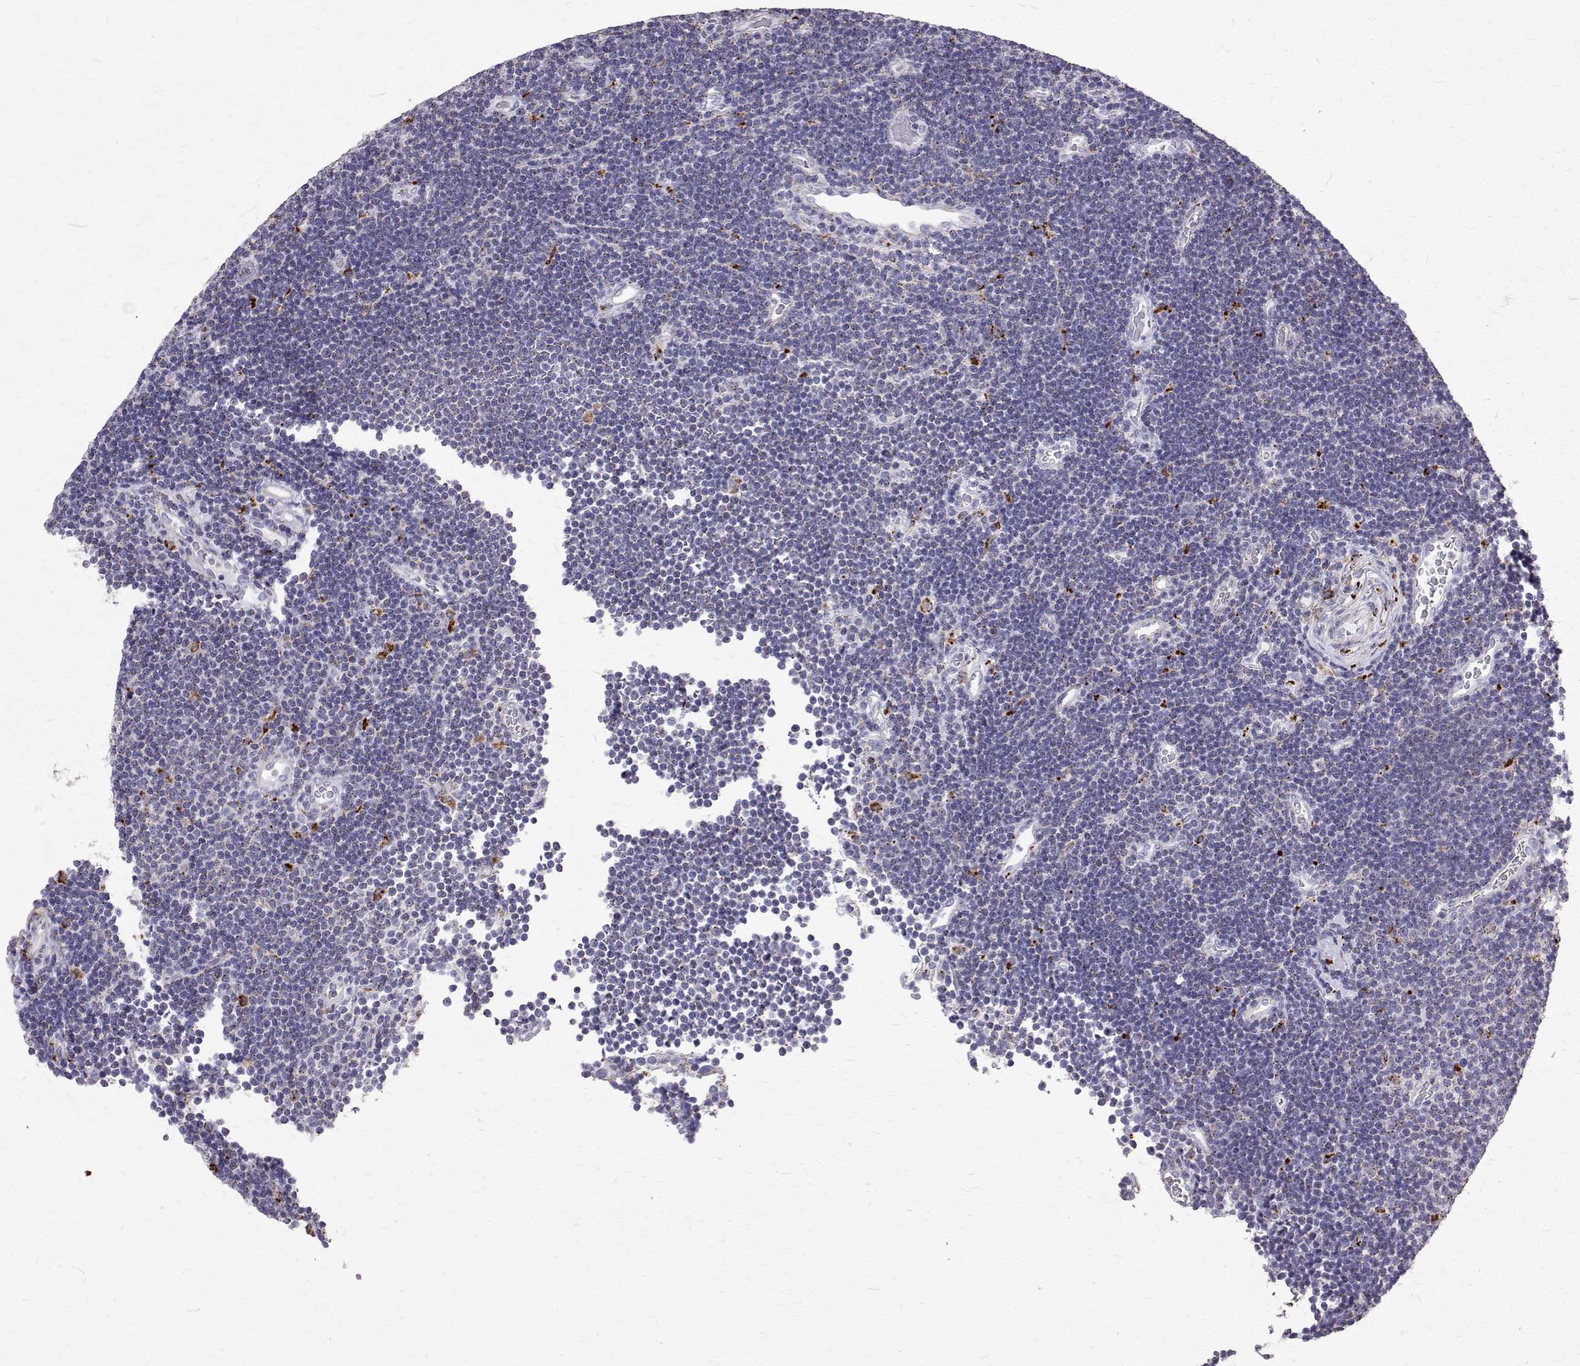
{"staining": {"intensity": "negative", "quantity": "none", "location": "none"}, "tissue": "lymphoma", "cell_type": "Tumor cells", "image_type": "cancer", "snomed": [{"axis": "morphology", "description": "Malignant lymphoma, non-Hodgkin's type, Low grade"}, {"axis": "topography", "description": "Brain"}], "caption": "IHC micrograph of malignant lymphoma, non-Hodgkin's type (low-grade) stained for a protein (brown), which demonstrates no staining in tumor cells.", "gene": "TPP1", "patient": {"sex": "female", "age": 66}}